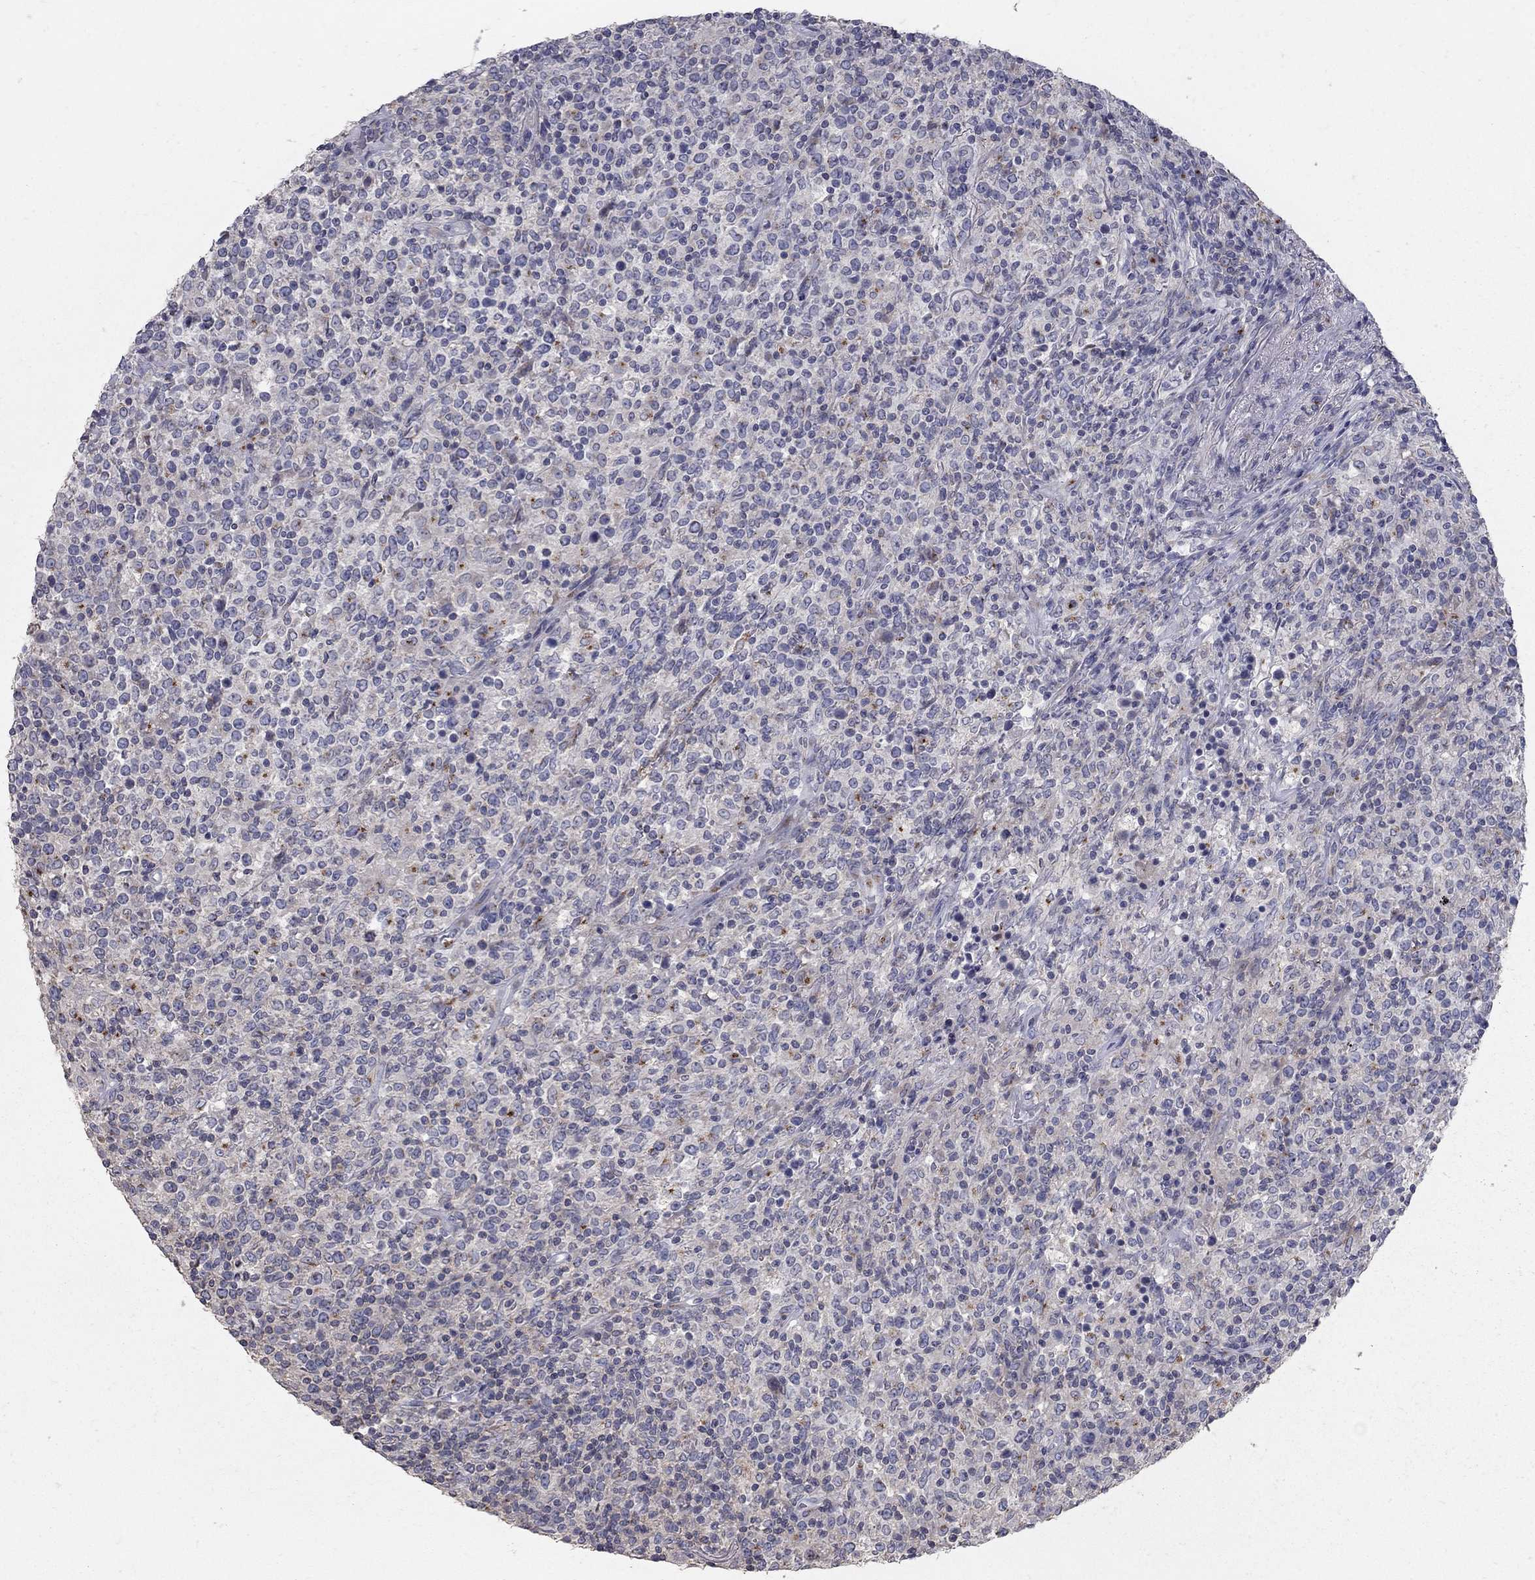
{"staining": {"intensity": "negative", "quantity": "none", "location": "none"}, "tissue": "lymphoma", "cell_type": "Tumor cells", "image_type": "cancer", "snomed": [{"axis": "morphology", "description": "Malignant lymphoma, non-Hodgkin's type, High grade"}, {"axis": "topography", "description": "Lung"}], "caption": "IHC of lymphoma reveals no staining in tumor cells.", "gene": "KIAA0319L", "patient": {"sex": "male", "age": 79}}